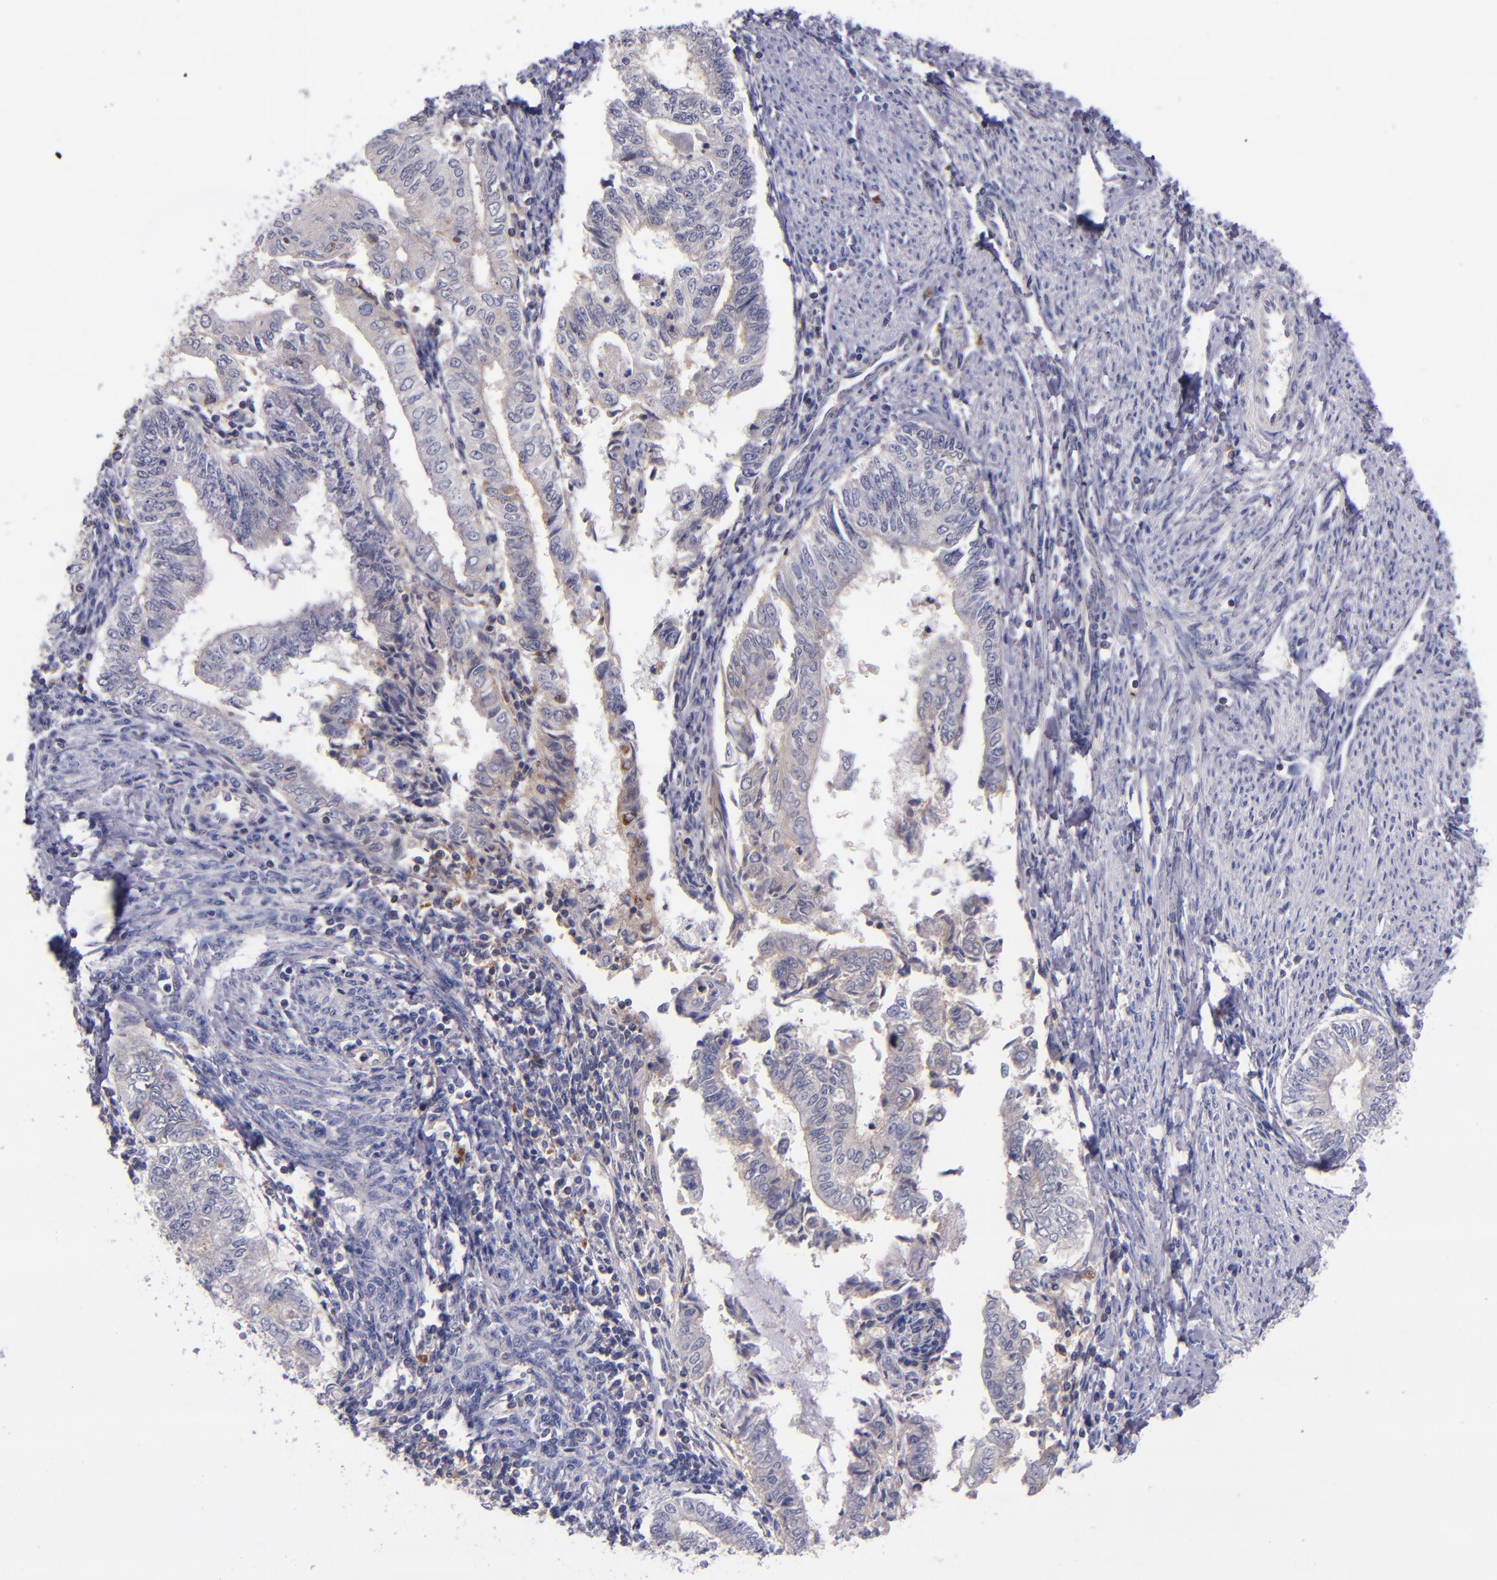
{"staining": {"intensity": "weak", "quantity": ">75%", "location": "cytoplasmic/membranous"}, "tissue": "endometrial cancer", "cell_type": "Tumor cells", "image_type": "cancer", "snomed": [{"axis": "morphology", "description": "Adenocarcinoma, NOS"}, {"axis": "topography", "description": "Endometrium"}], "caption": "Protein expression analysis of human endometrial cancer (adenocarcinoma) reveals weak cytoplasmic/membranous expression in about >75% of tumor cells.", "gene": "RBP4", "patient": {"sex": "female", "age": 66}}